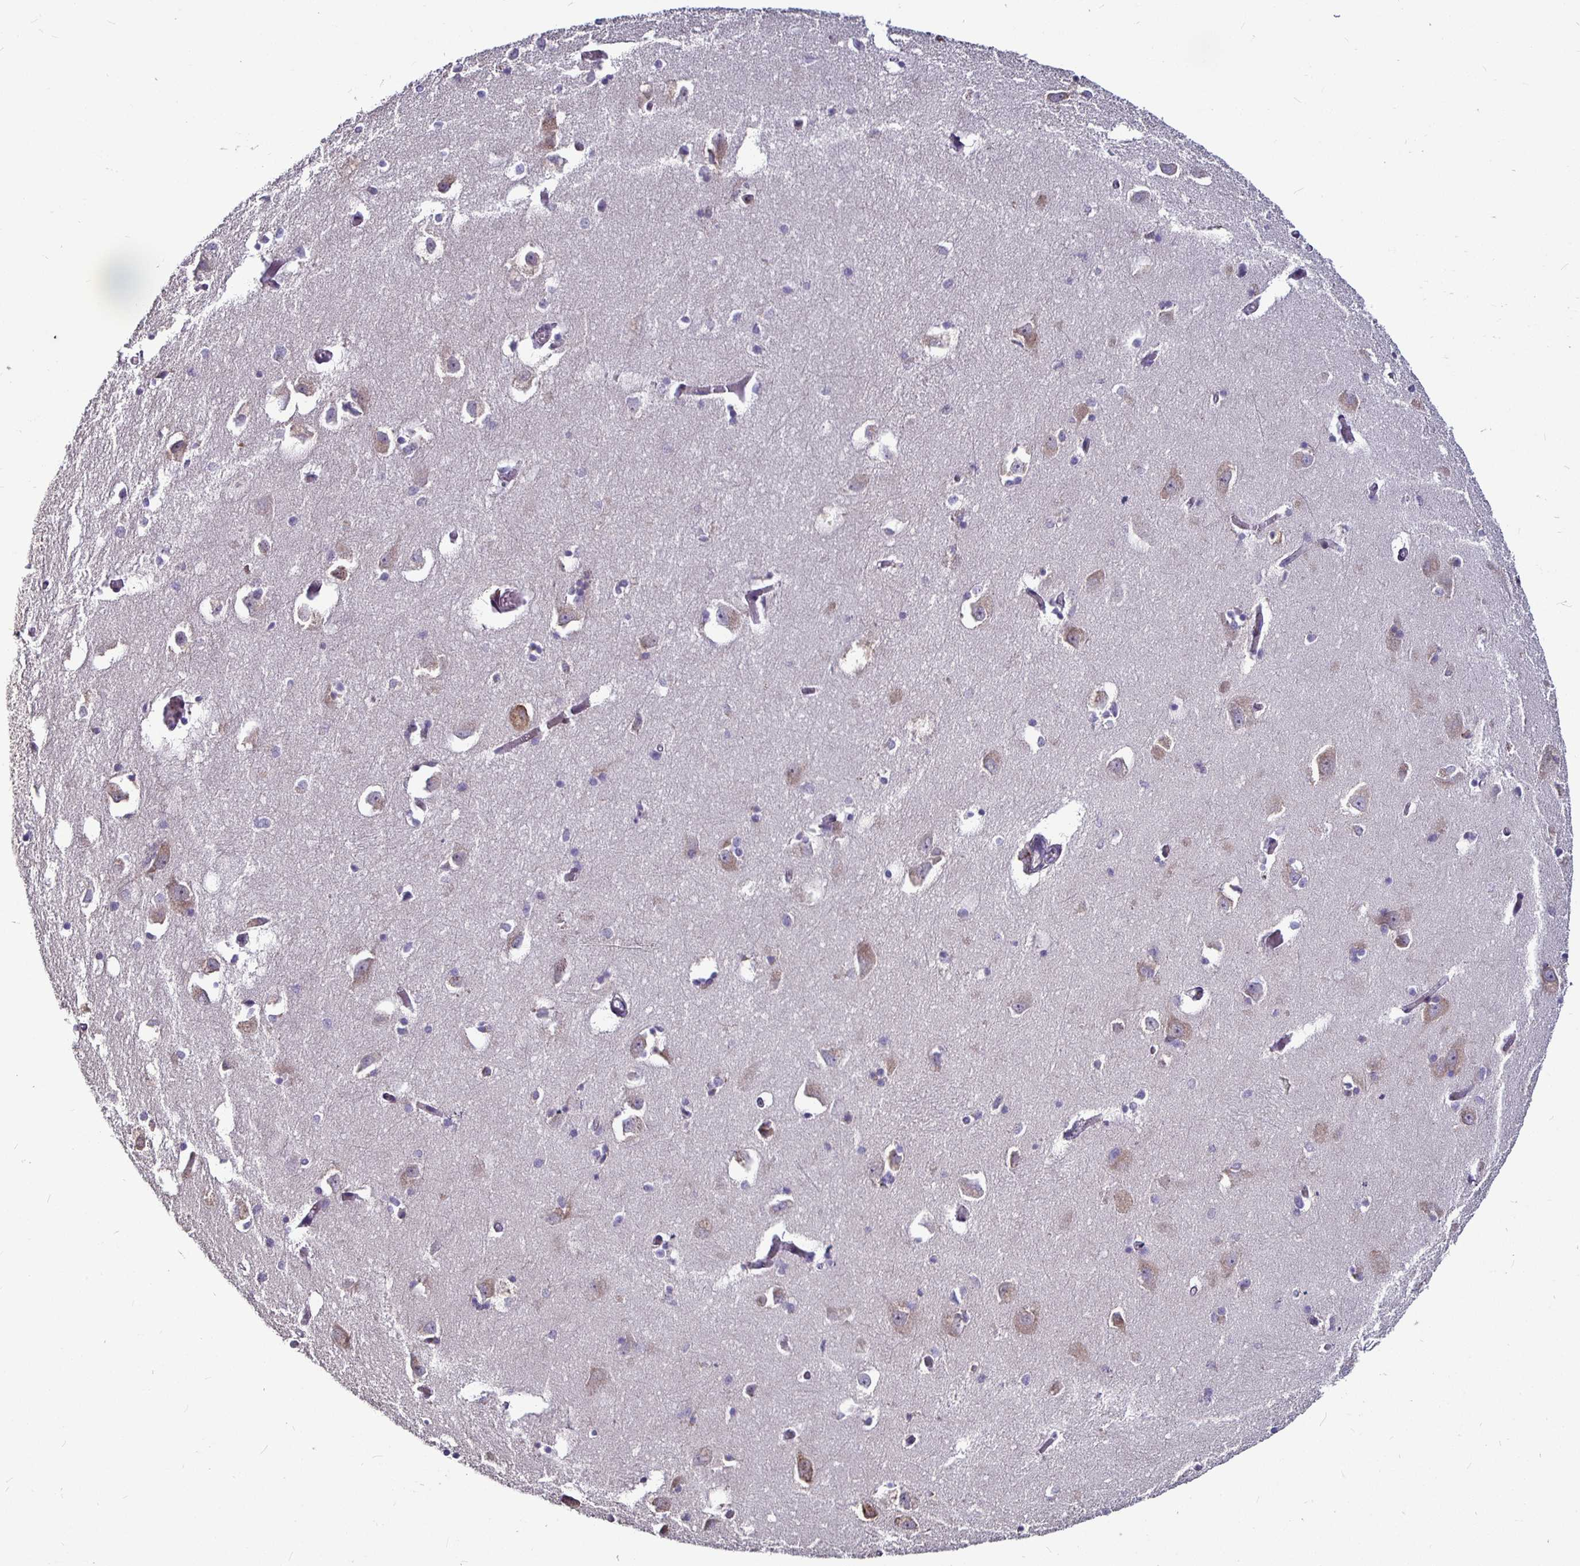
{"staining": {"intensity": "negative", "quantity": "none", "location": "none"}, "tissue": "caudate", "cell_type": "Glial cells", "image_type": "normal", "snomed": [{"axis": "morphology", "description": "Normal tissue, NOS"}, {"axis": "topography", "description": "Lateral ventricle wall"}, {"axis": "topography", "description": "Hippocampus"}], "caption": "Caudate was stained to show a protein in brown. There is no significant expression in glial cells. (Stains: DAB (3,3'-diaminobenzidine) IHC with hematoxylin counter stain, Microscopy: brightfield microscopy at high magnification).", "gene": "P4HA2", "patient": {"sex": "female", "age": 63}}